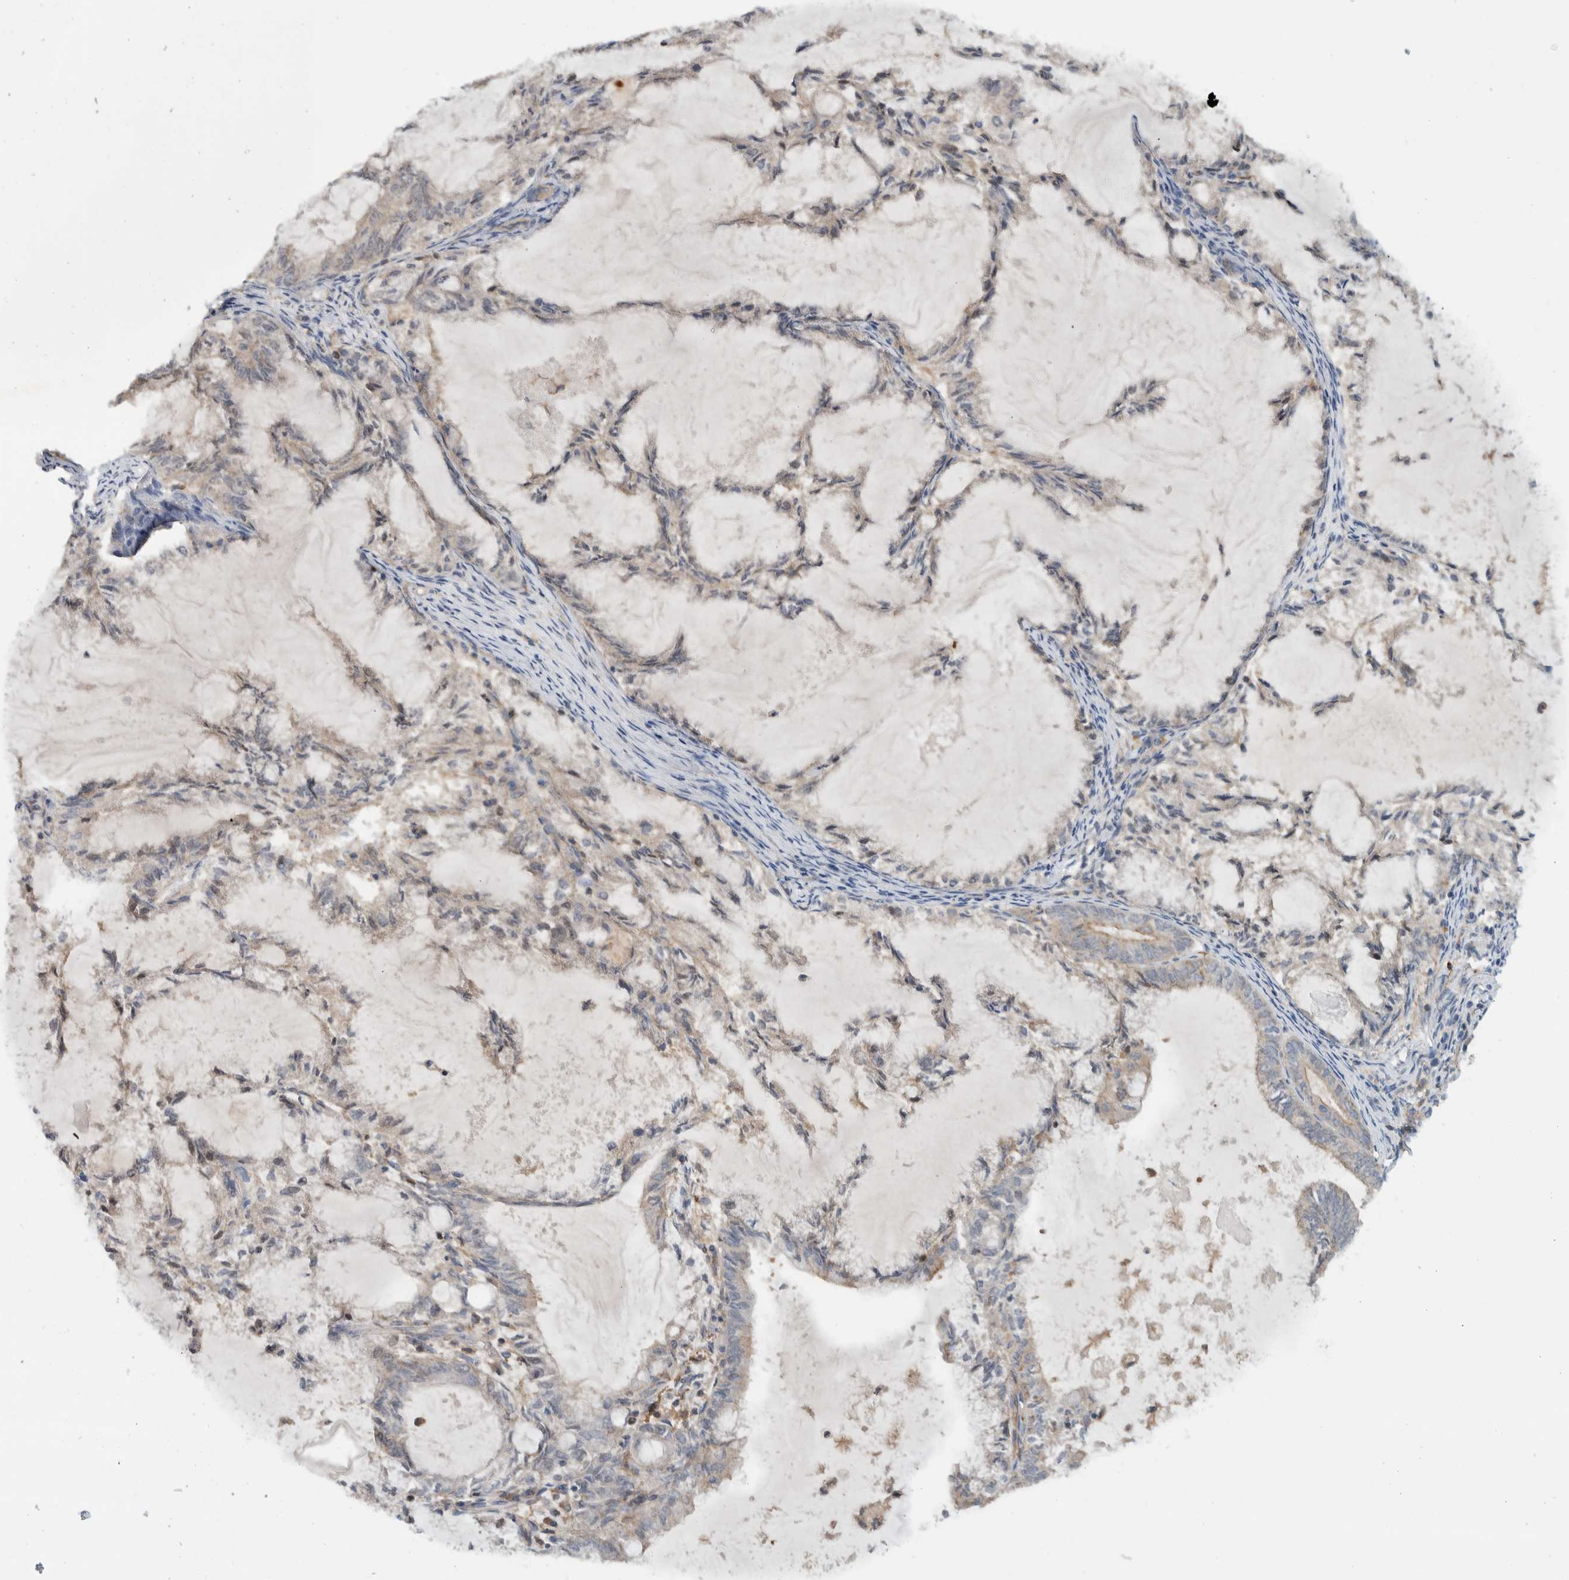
{"staining": {"intensity": "weak", "quantity": "<25%", "location": "cytoplasmic/membranous"}, "tissue": "endometrial cancer", "cell_type": "Tumor cells", "image_type": "cancer", "snomed": [{"axis": "morphology", "description": "Adenocarcinoma, NOS"}, {"axis": "topography", "description": "Endometrium"}], "caption": "A micrograph of human adenocarcinoma (endometrial) is negative for staining in tumor cells. The staining is performed using DAB brown chromogen with nuclei counter-stained in using hematoxylin.", "gene": "MPRIP", "patient": {"sex": "female", "age": 86}}